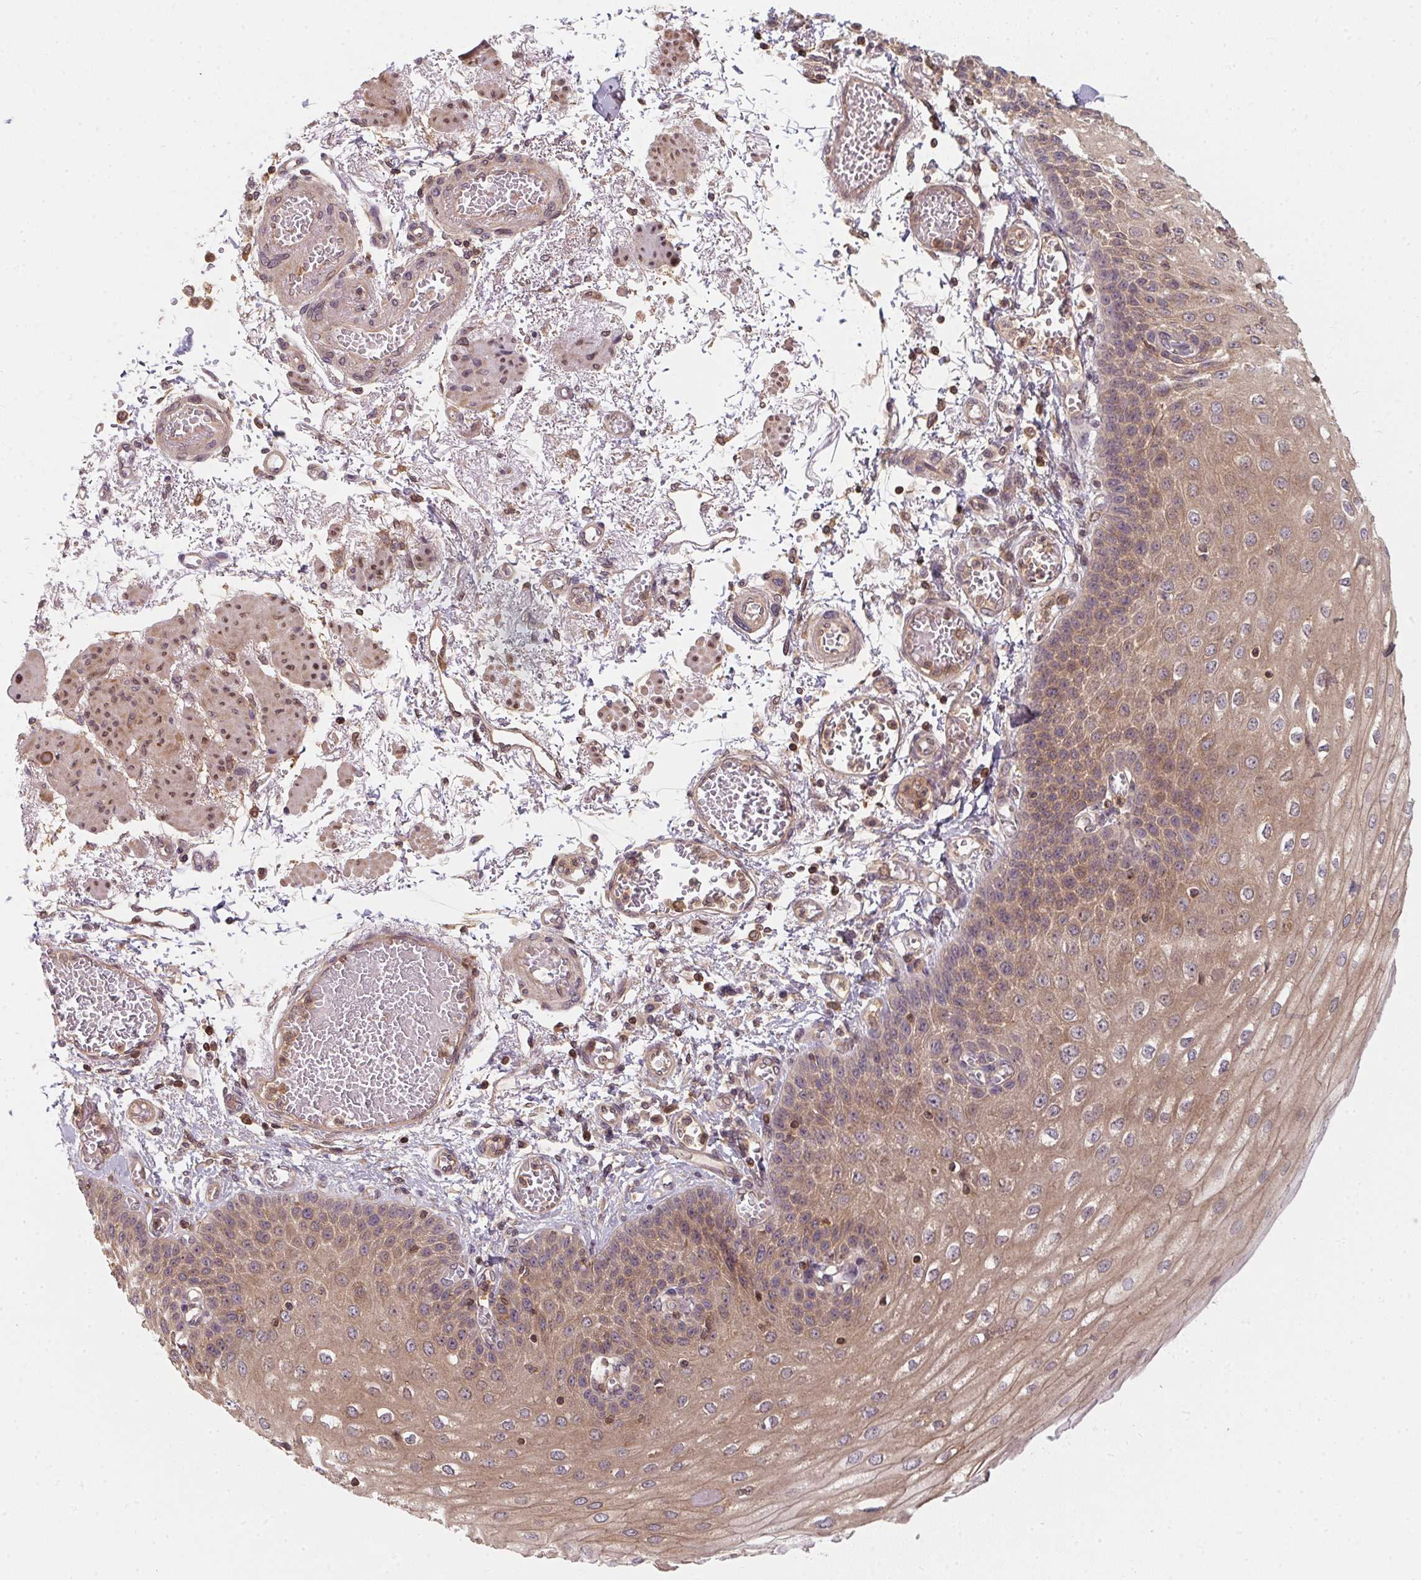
{"staining": {"intensity": "moderate", "quantity": "25%-75%", "location": "cytoplasmic/membranous"}, "tissue": "esophagus", "cell_type": "Squamous epithelial cells", "image_type": "normal", "snomed": [{"axis": "morphology", "description": "Normal tissue, NOS"}, {"axis": "morphology", "description": "Adenocarcinoma, NOS"}, {"axis": "topography", "description": "Esophagus"}], "caption": "Immunohistochemical staining of normal human esophagus exhibits moderate cytoplasmic/membranous protein positivity in approximately 25%-75% of squamous epithelial cells.", "gene": "ANKRD13A", "patient": {"sex": "male", "age": 81}}